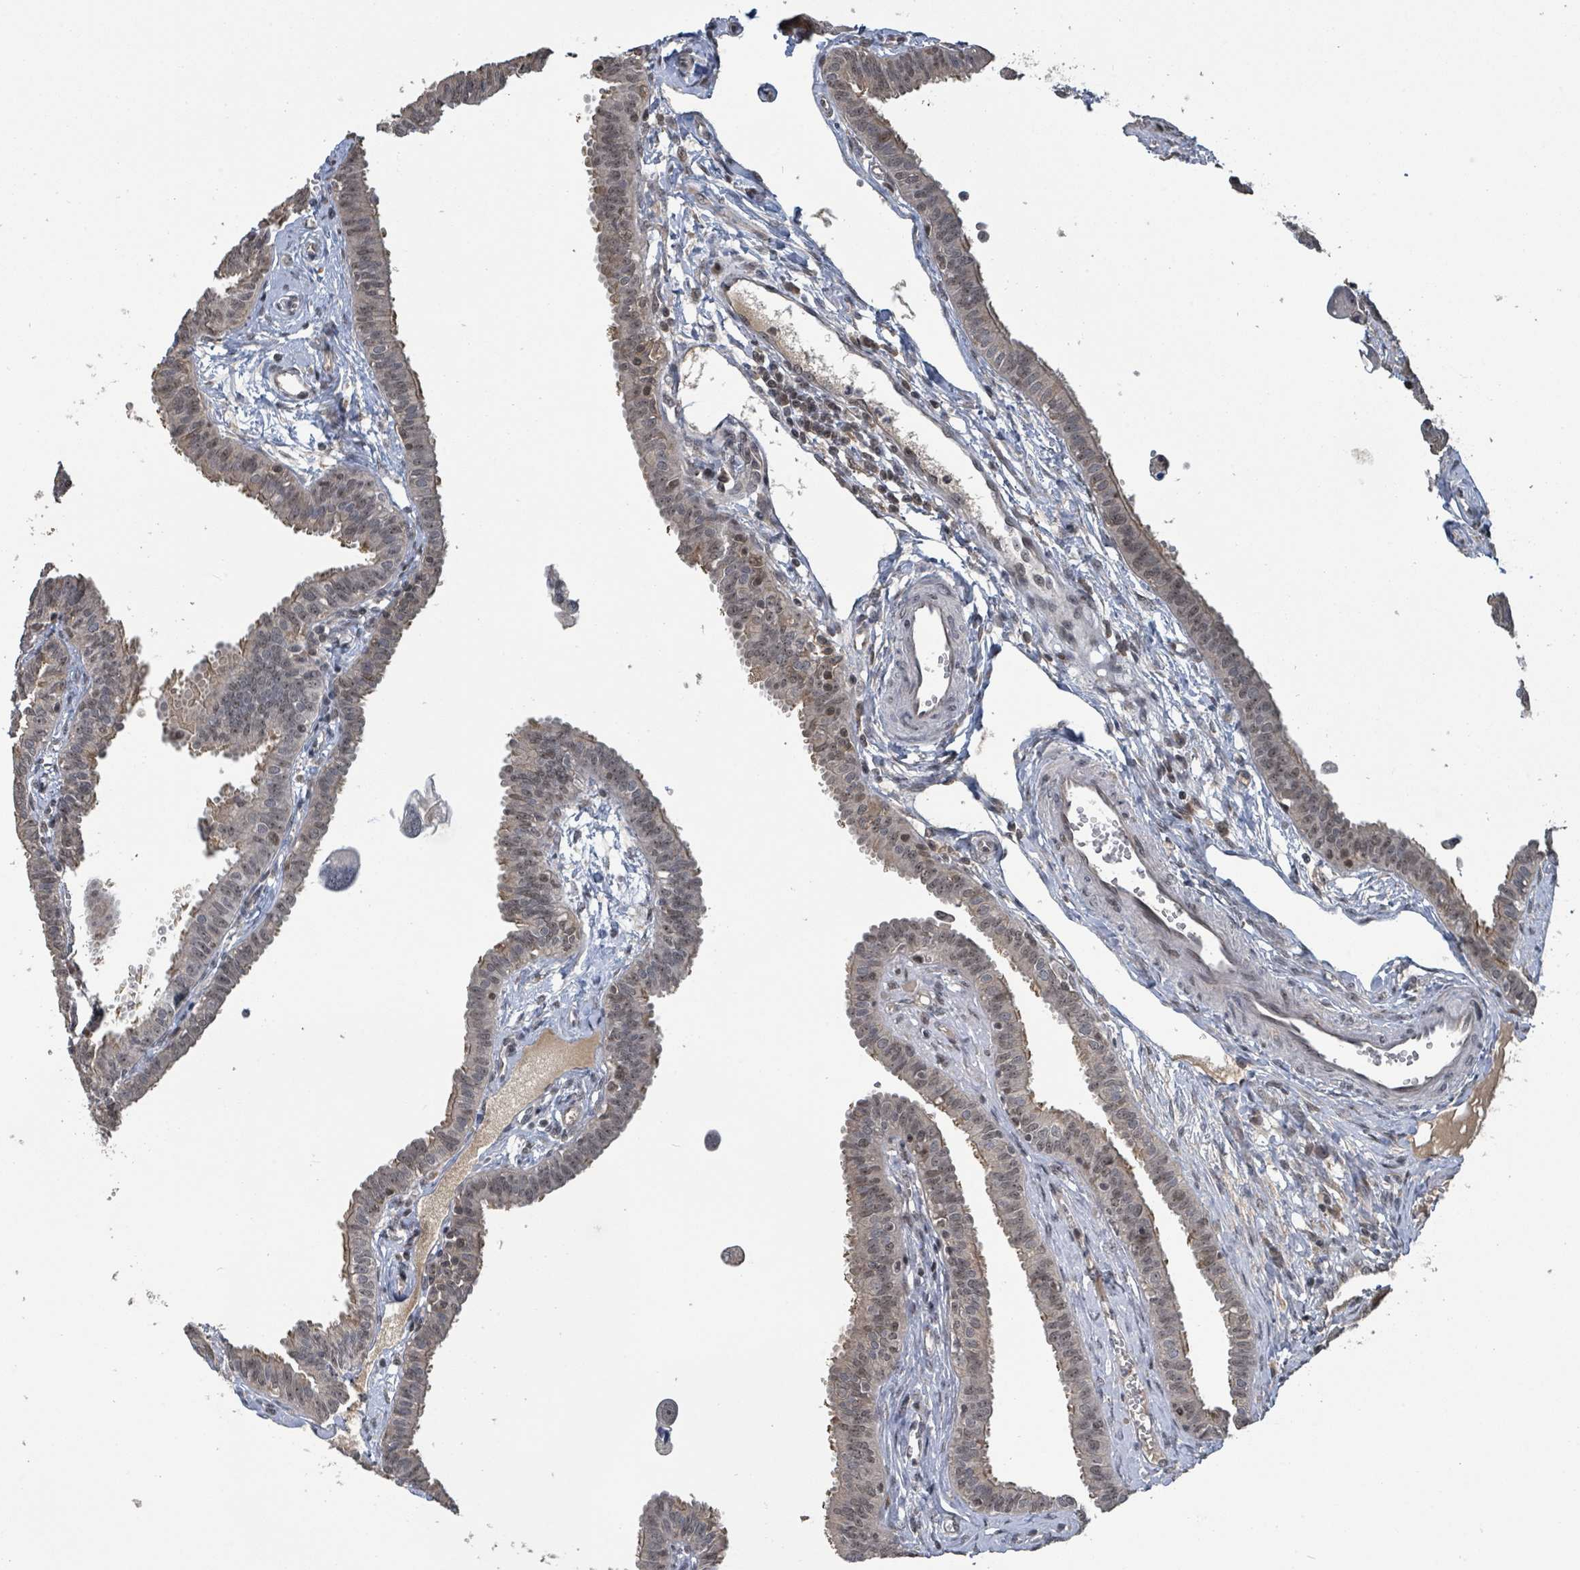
{"staining": {"intensity": "moderate", "quantity": ">75%", "location": "cytoplasmic/membranous,nuclear"}, "tissue": "fallopian tube", "cell_type": "Glandular cells", "image_type": "normal", "snomed": [{"axis": "morphology", "description": "Normal tissue, NOS"}, {"axis": "morphology", "description": "Carcinoma, NOS"}, {"axis": "topography", "description": "Fallopian tube"}, {"axis": "topography", "description": "Ovary"}], "caption": "Immunohistochemical staining of normal human fallopian tube shows >75% levels of moderate cytoplasmic/membranous,nuclear protein positivity in approximately >75% of glandular cells.", "gene": "ZBTB14", "patient": {"sex": "female", "age": 59}}